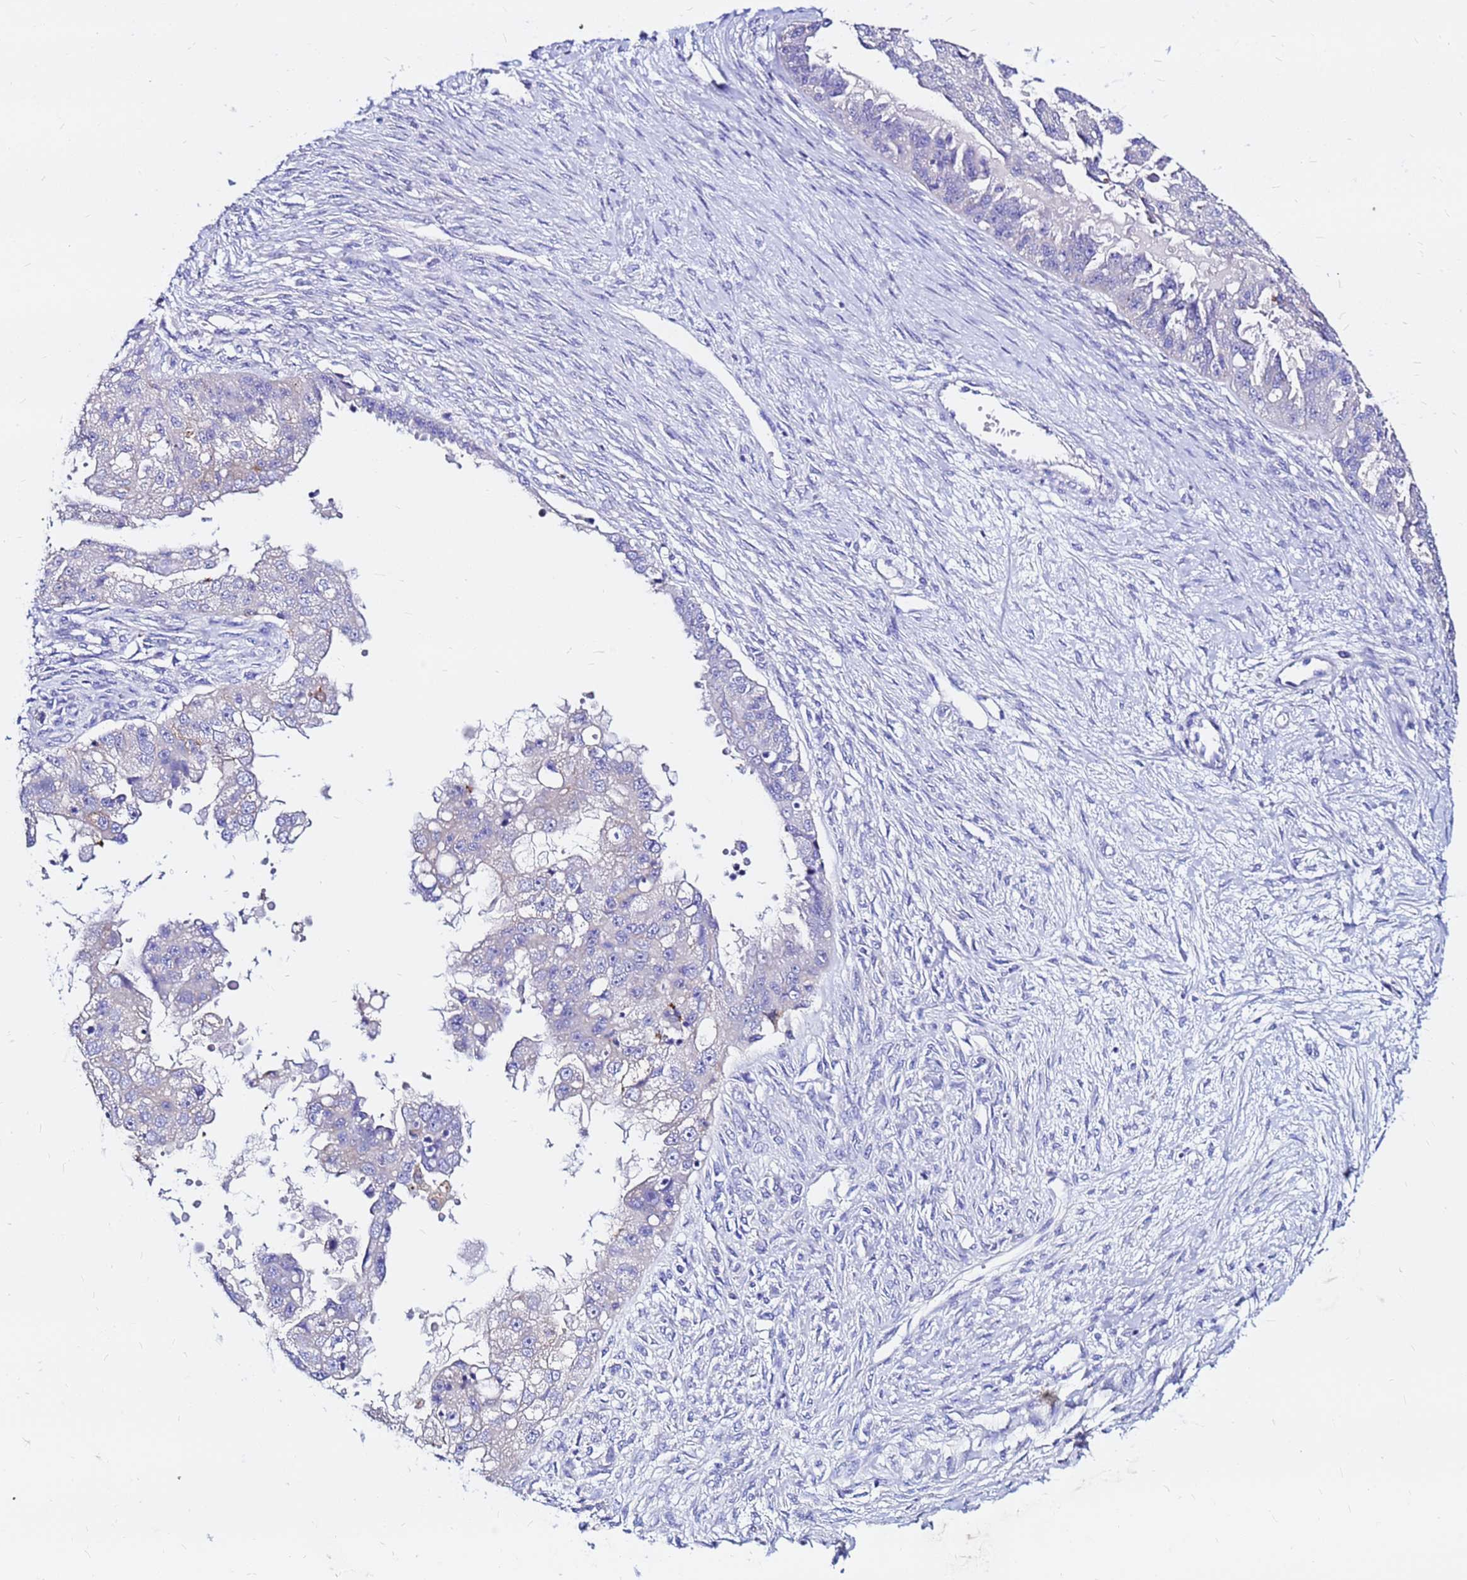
{"staining": {"intensity": "negative", "quantity": "none", "location": "none"}, "tissue": "ovarian cancer", "cell_type": "Tumor cells", "image_type": "cancer", "snomed": [{"axis": "morphology", "description": "Cystadenocarcinoma, serous, NOS"}, {"axis": "topography", "description": "Ovary"}], "caption": "IHC micrograph of human serous cystadenocarcinoma (ovarian) stained for a protein (brown), which demonstrates no staining in tumor cells. The staining was performed using DAB to visualize the protein expression in brown, while the nuclei were stained in blue with hematoxylin (Magnification: 20x).", "gene": "FAM183A", "patient": {"sex": "female", "age": 58}}